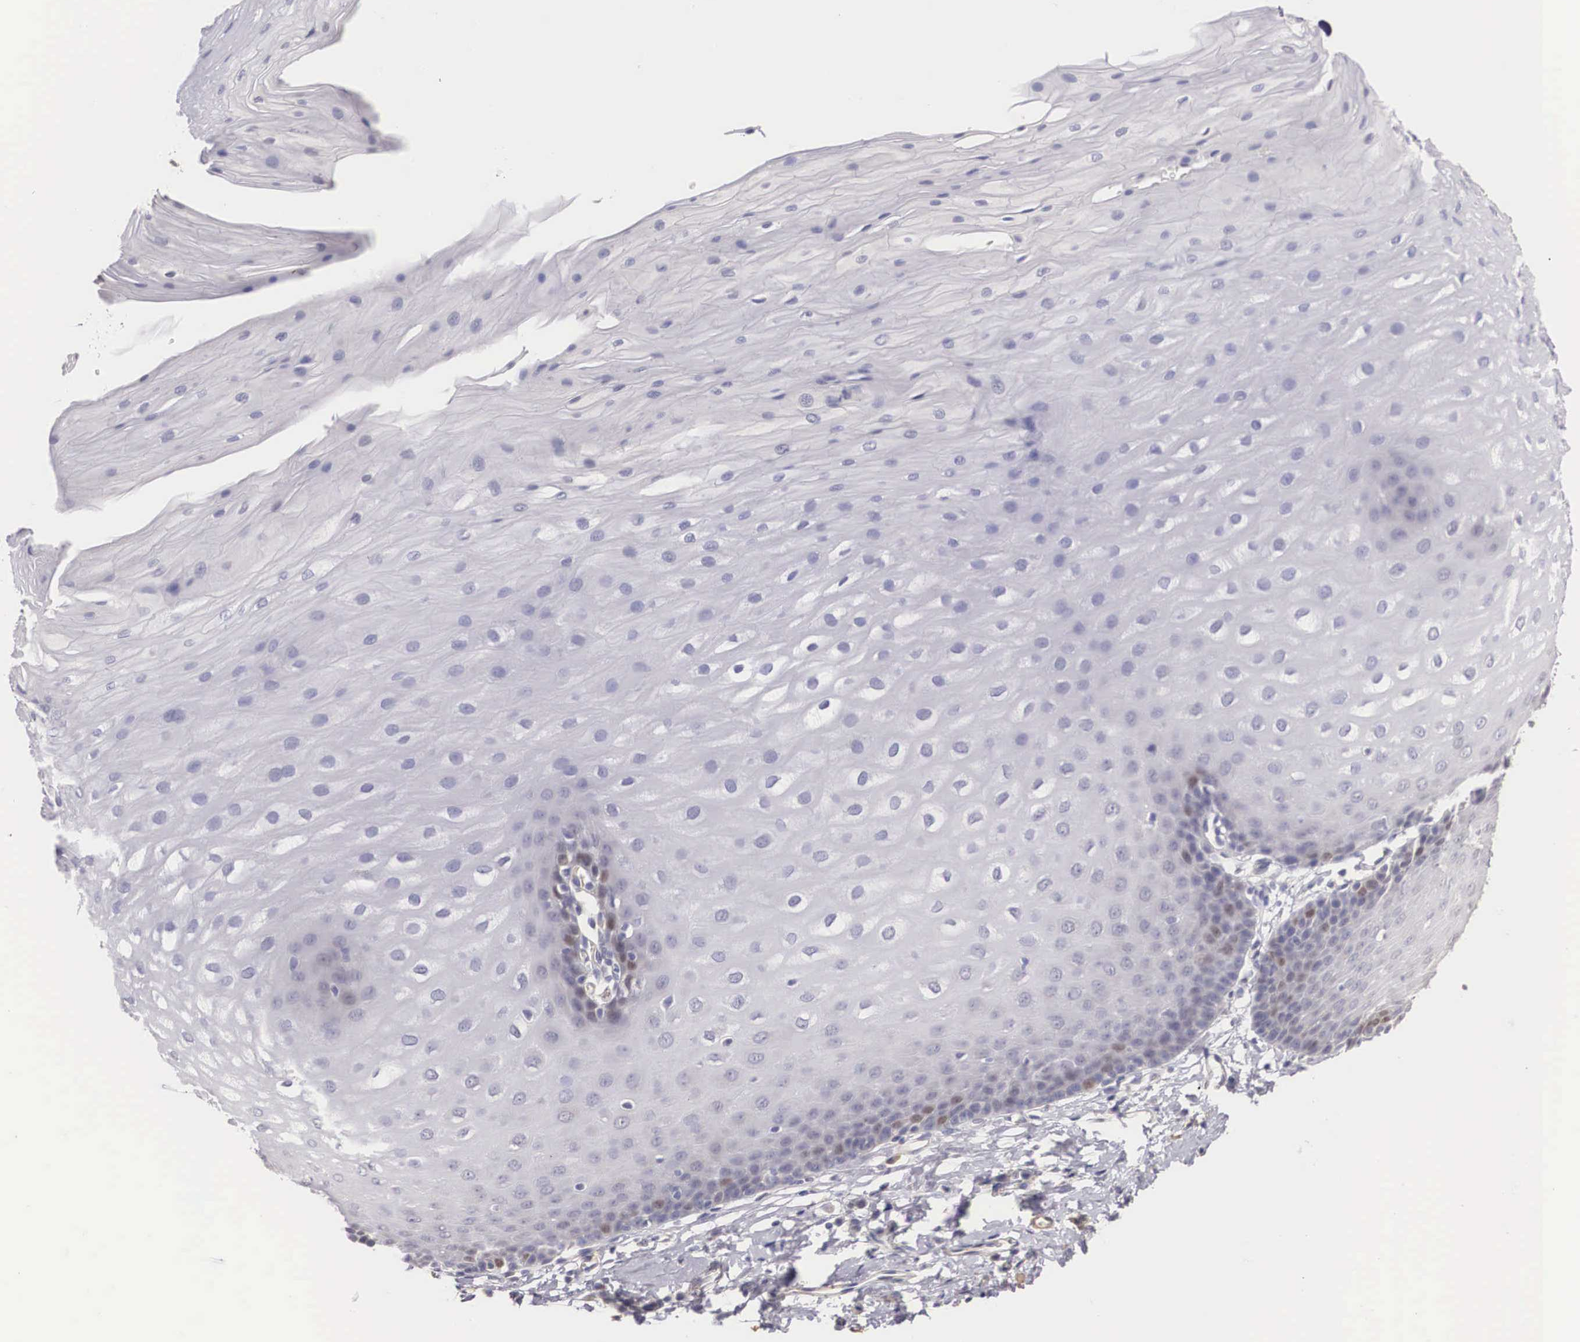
{"staining": {"intensity": "negative", "quantity": "none", "location": "none"}, "tissue": "esophagus", "cell_type": "Squamous epithelial cells", "image_type": "normal", "snomed": [{"axis": "morphology", "description": "Normal tissue, NOS"}, {"axis": "topography", "description": "Esophagus"}], "caption": "DAB (3,3'-diaminobenzidine) immunohistochemical staining of benign esophagus reveals no significant positivity in squamous epithelial cells.", "gene": "ENOX2", "patient": {"sex": "male", "age": 70}}